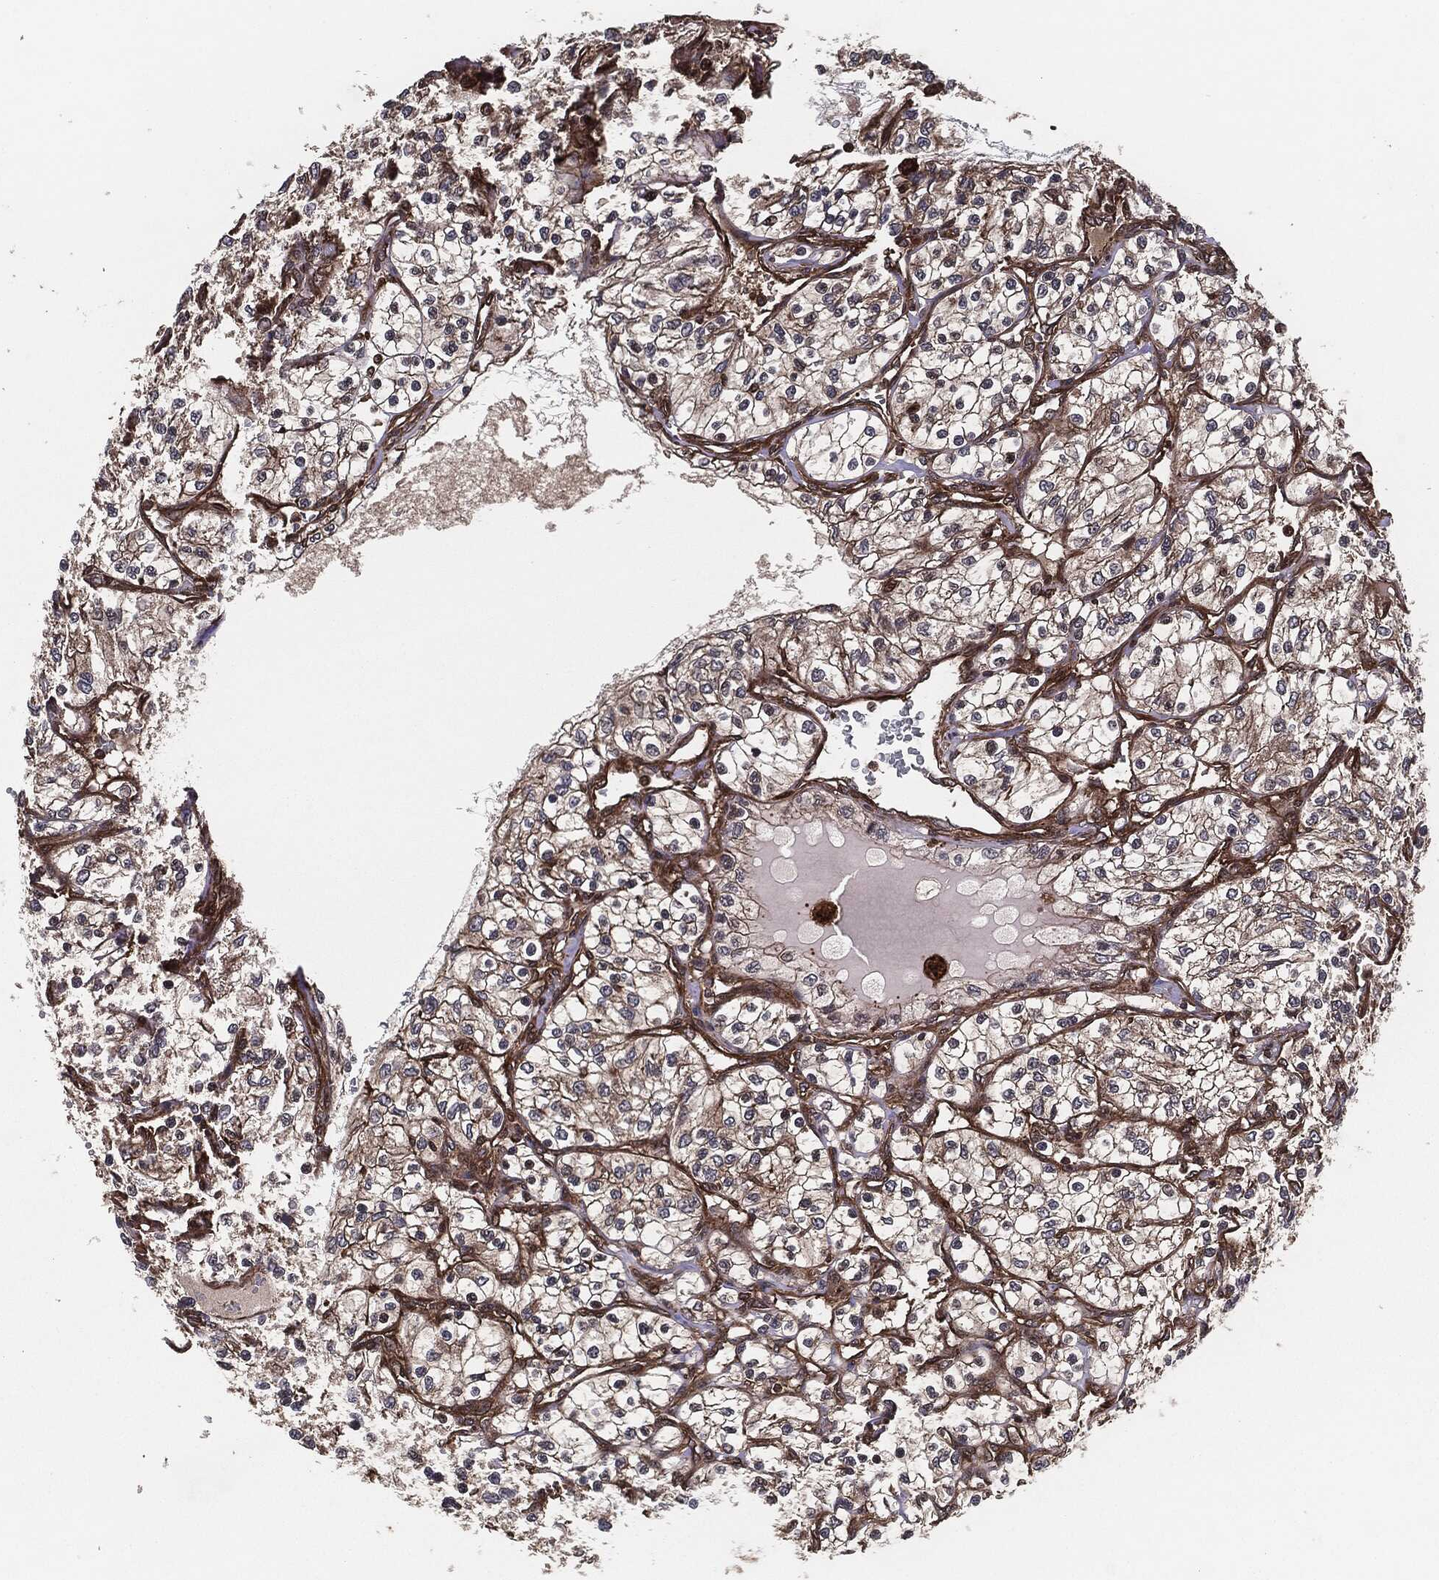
{"staining": {"intensity": "weak", "quantity": ">75%", "location": "cytoplasmic/membranous"}, "tissue": "renal cancer", "cell_type": "Tumor cells", "image_type": "cancer", "snomed": [{"axis": "morphology", "description": "Adenocarcinoma, NOS"}, {"axis": "topography", "description": "Kidney"}], "caption": "Immunohistochemical staining of human adenocarcinoma (renal) shows low levels of weak cytoplasmic/membranous protein staining in approximately >75% of tumor cells.", "gene": "RAP1GDS1", "patient": {"sex": "female", "age": 69}}